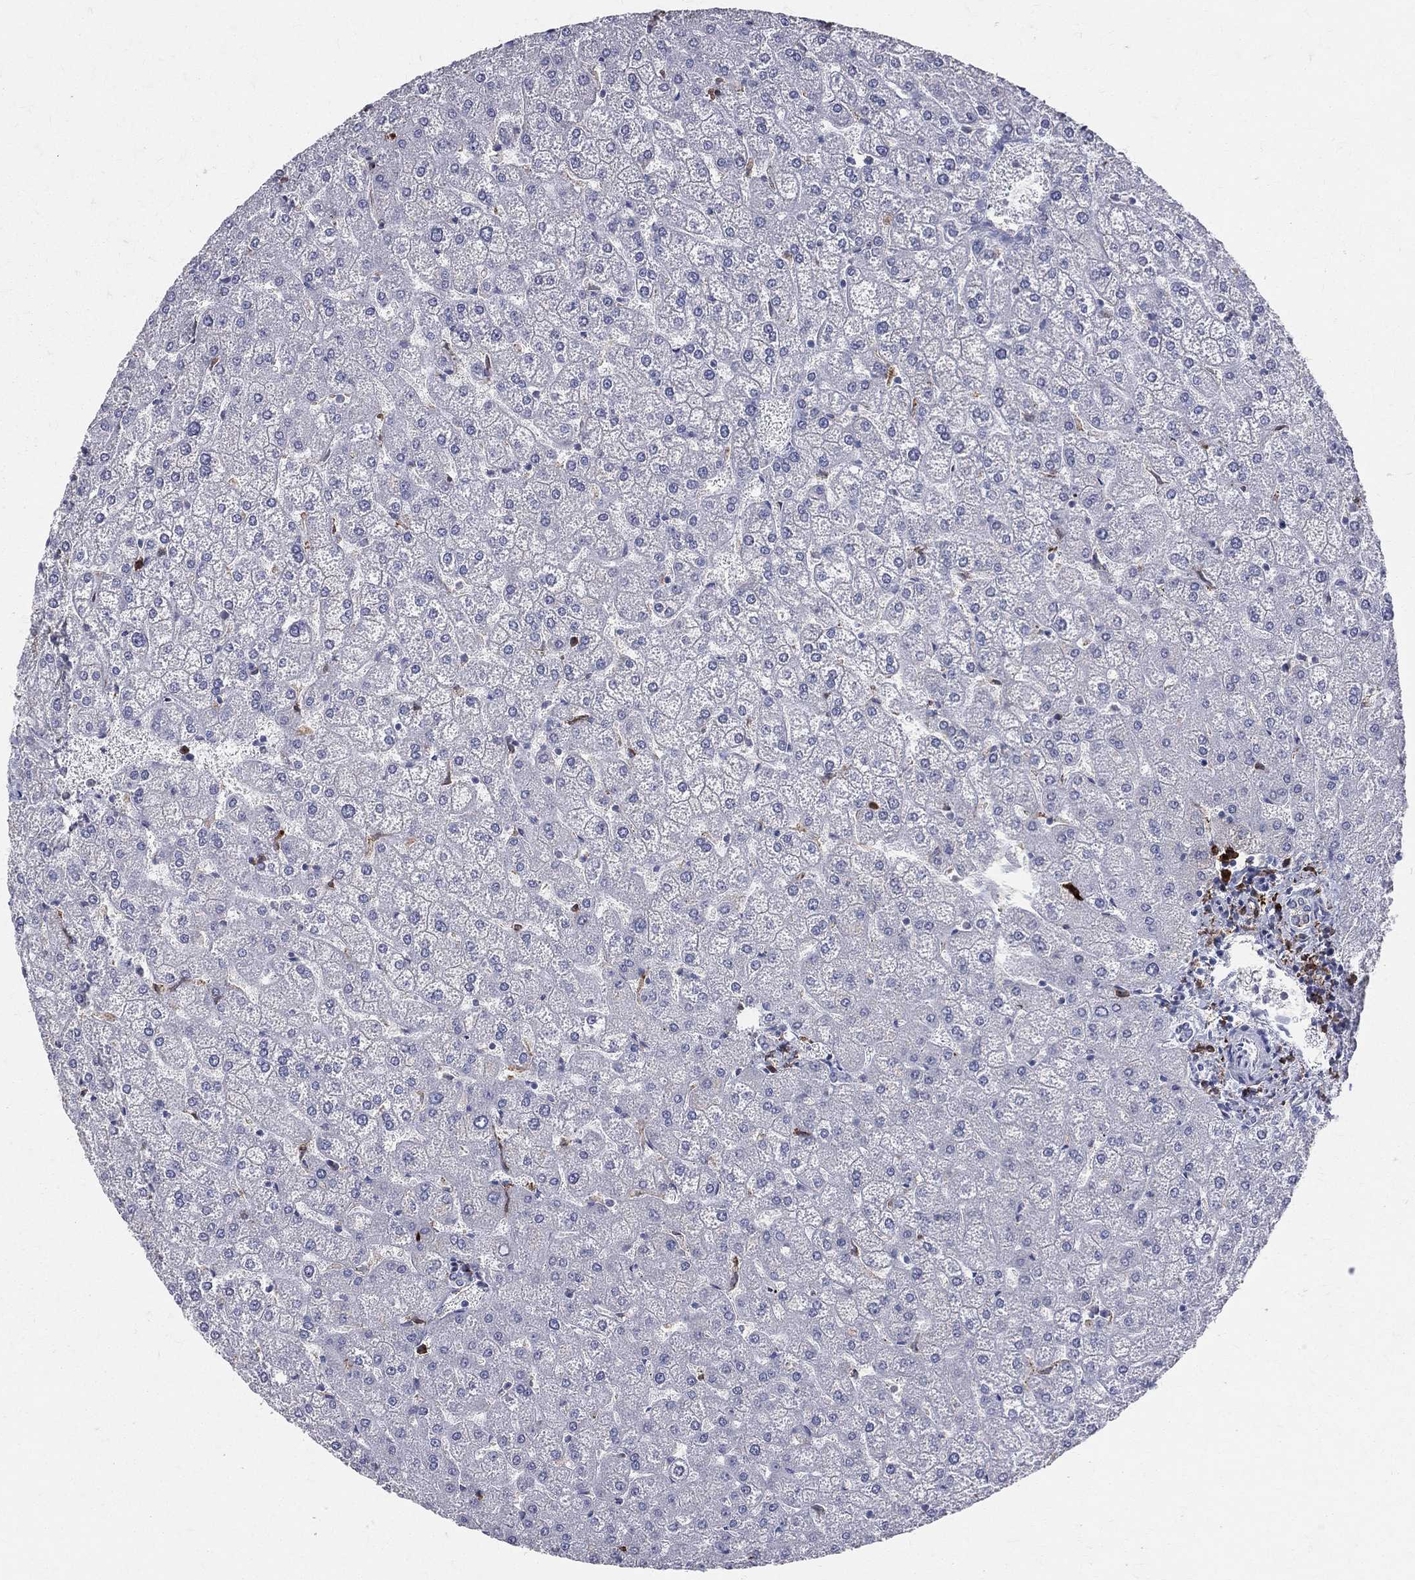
{"staining": {"intensity": "negative", "quantity": "none", "location": "none"}, "tissue": "liver", "cell_type": "Cholangiocytes", "image_type": "normal", "snomed": [{"axis": "morphology", "description": "Normal tissue, NOS"}, {"axis": "topography", "description": "Liver"}], "caption": "Immunohistochemistry (IHC) image of benign liver stained for a protein (brown), which demonstrates no expression in cholangiocytes.", "gene": "CD74", "patient": {"sex": "female", "age": 32}}